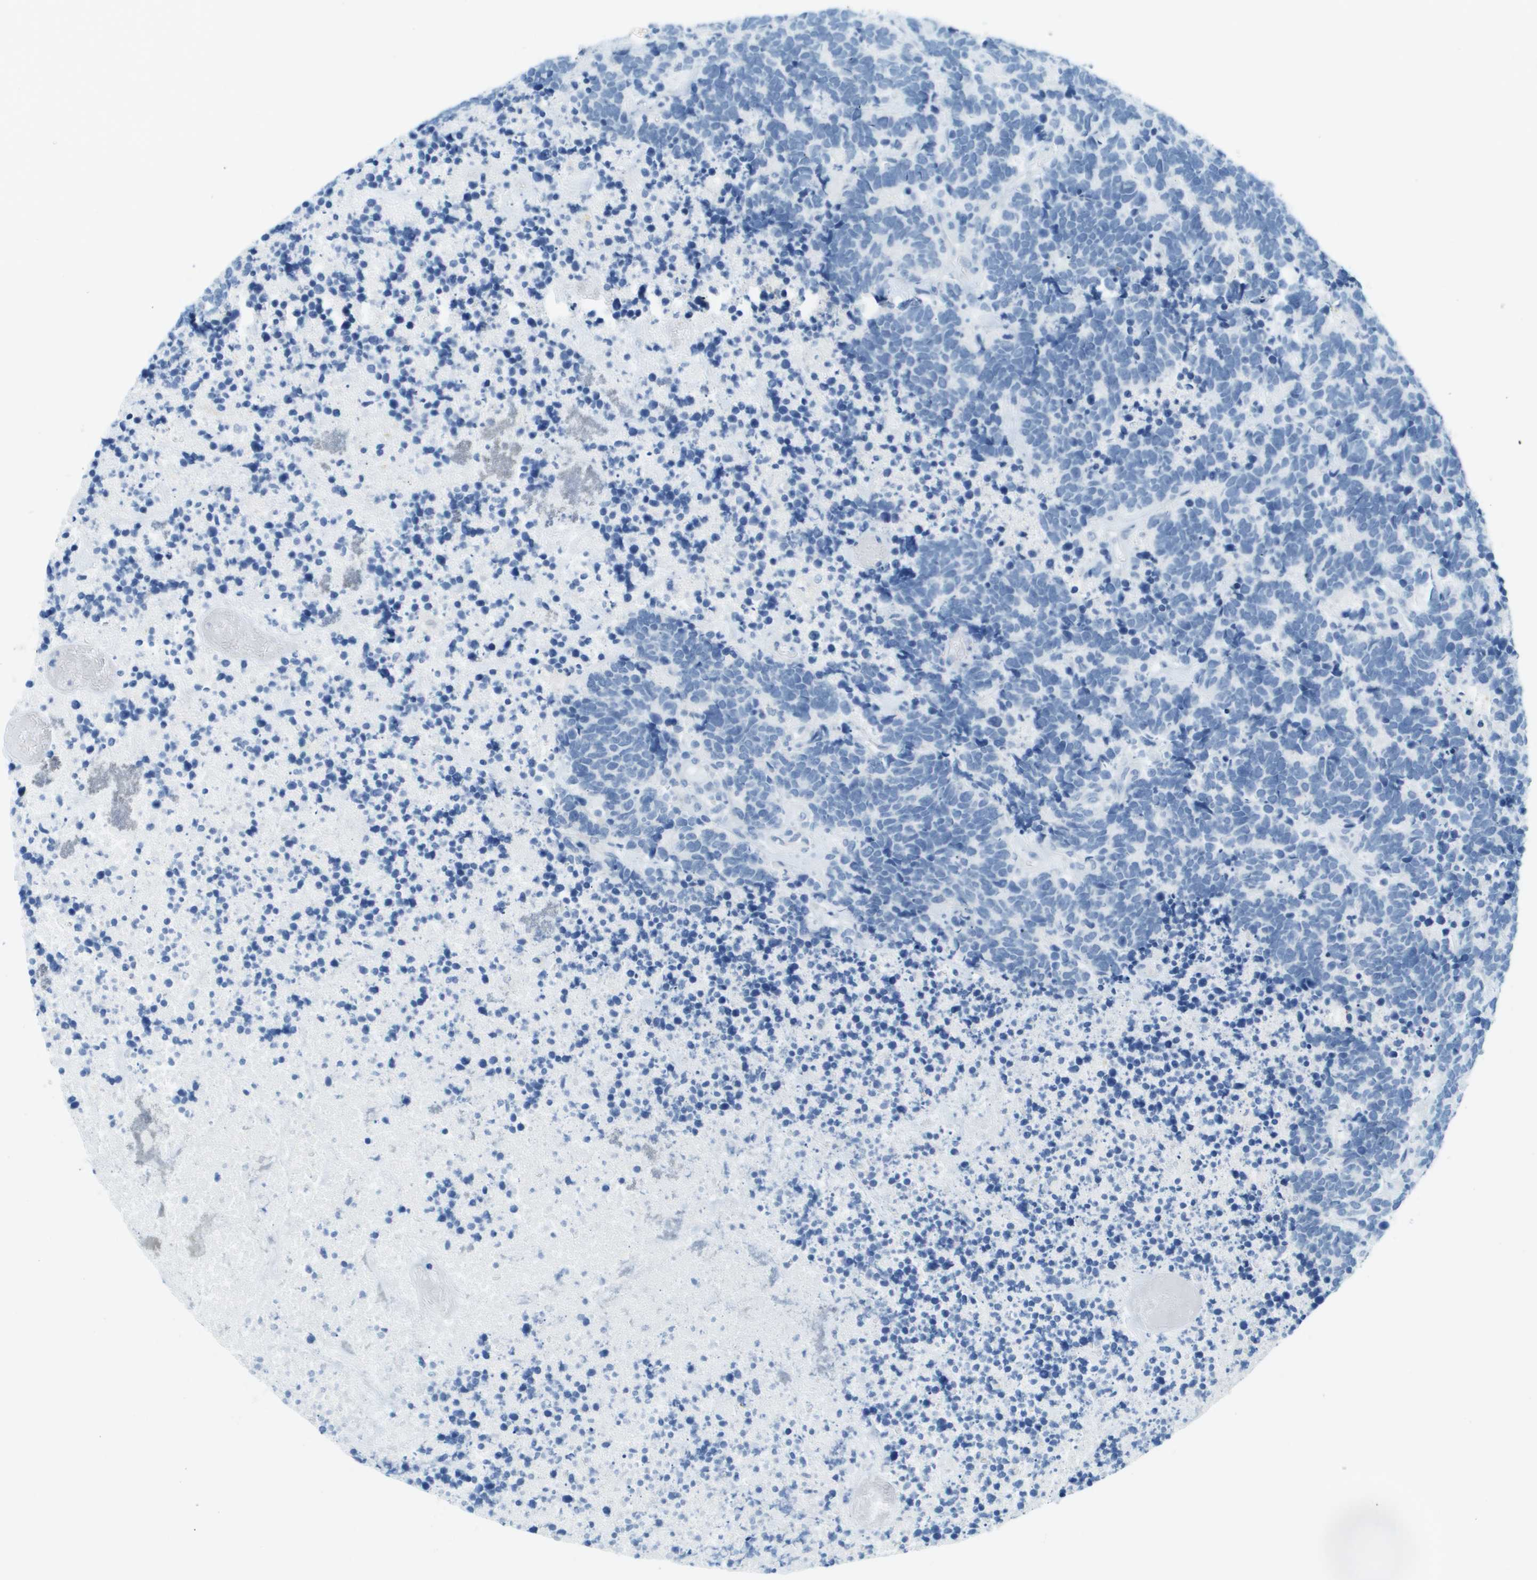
{"staining": {"intensity": "negative", "quantity": "none", "location": "none"}, "tissue": "carcinoid", "cell_type": "Tumor cells", "image_type": "cancer", "snomed": [{"axis": "morphology", "description": "Carcinoma, NOS"}, {"axis": "morphology", "description": "Carcinoid, malignant, NOS"}, {"axis": "topography", "description": "Urinary bladder"}], "caption": "The photomicrograph displays no staining of tumor cells in carcinoma.", "gene": "CDHR2", "patient": {"sex": "male", "age": 57}}